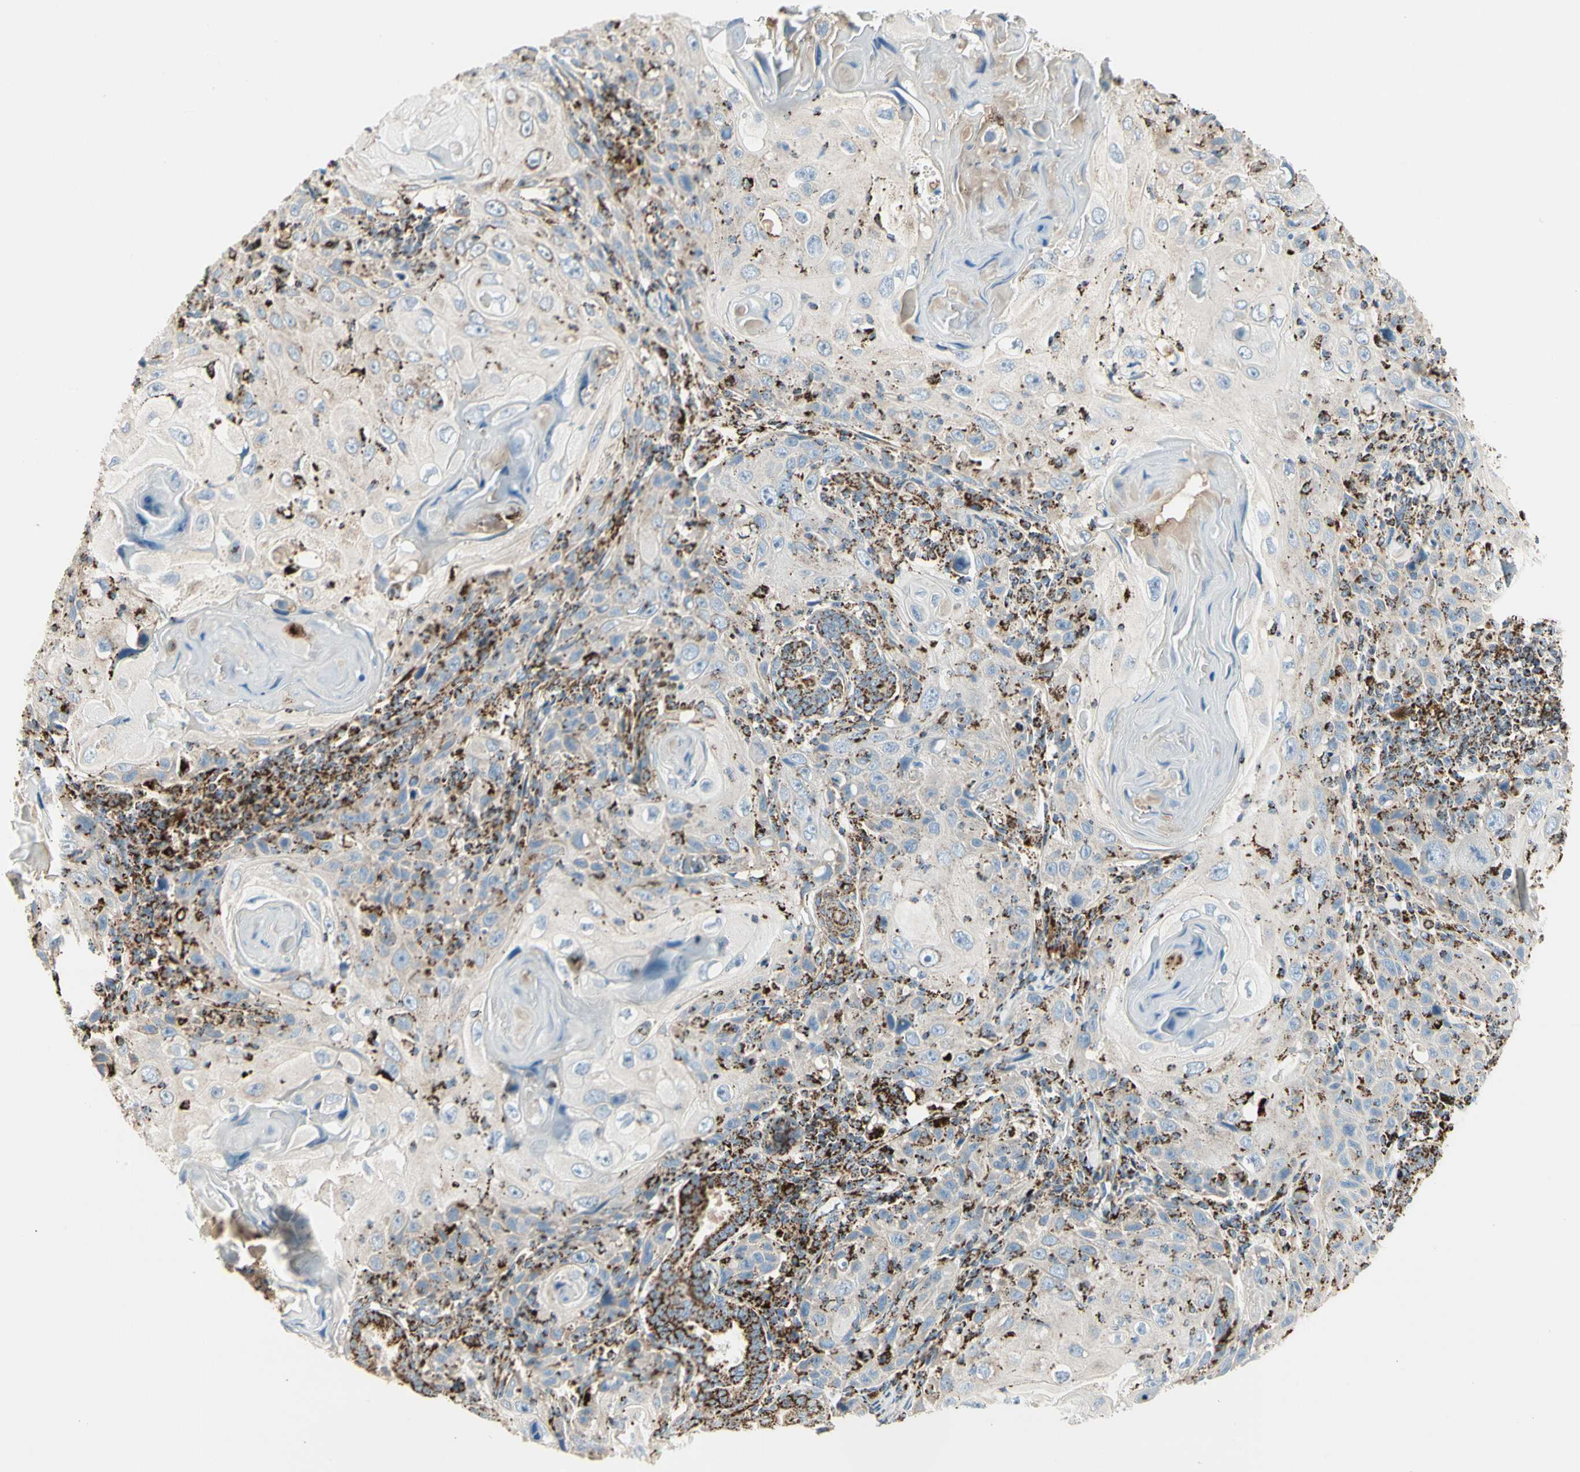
{"staining": {"intensity": "negative", "quantity": "none", "location": "none"}, "tissue": "skin cancer", "cell_type": "Tumor cells", "image_type": "cancer", "snomed": [{"axis": "morphology", "description": "Squamous cell carcinoma, NOS"}, {"axis": "topography", "description": "Skin"}], "caption": "Skin cancer (squamous cell carcinoma) was stained to show a protein in brown. There is no significant staining in tumor cells.", "gene": "ME2", "patient": {"sex": "female", "age": 88}}